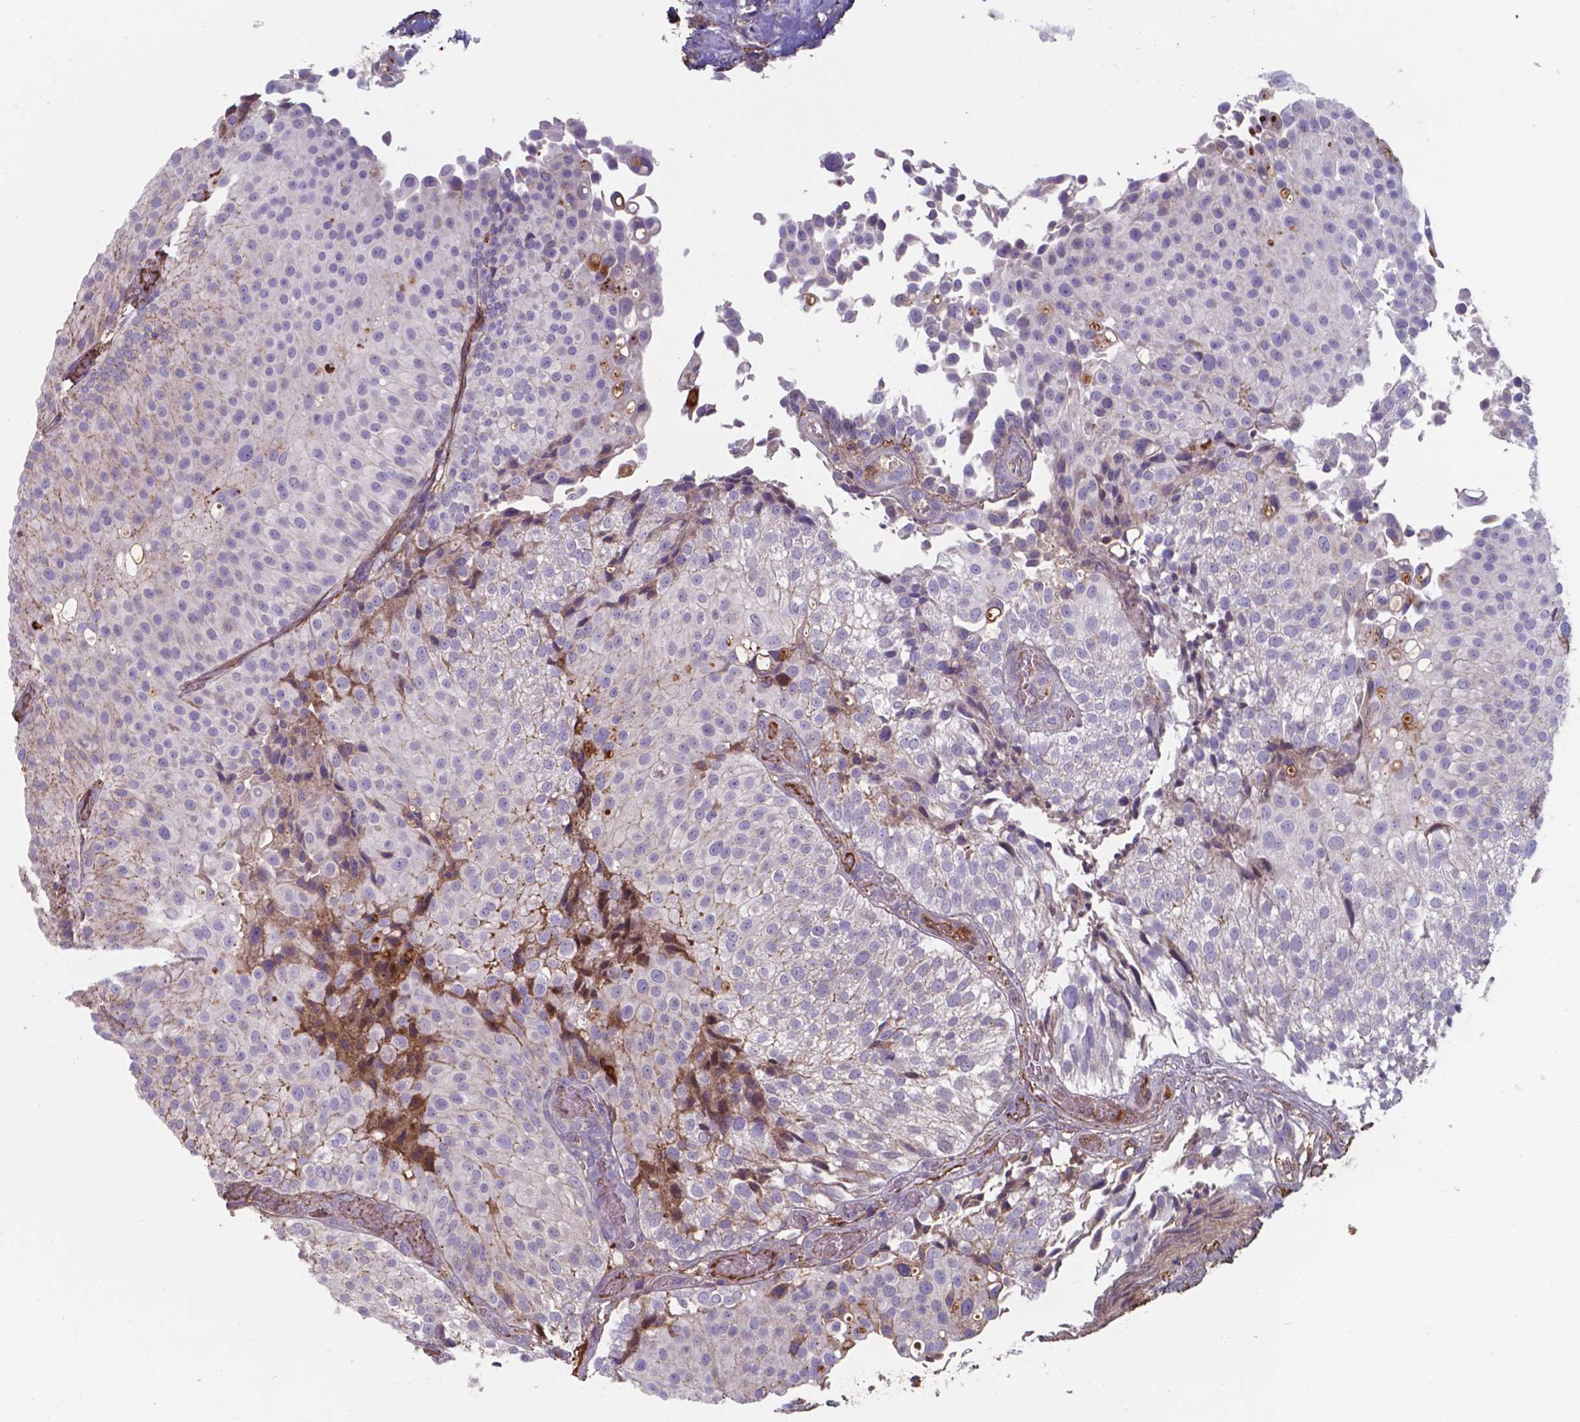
{"staining": {"intensity": "negative", "quantity": "none", "location": "none"}, "tissue": "urothelial cancer", "cell_type": "Tumor cells", "image_type": "cancer", "snomed": [{"axis": "morphology", "description": "Urothelial carcinoma, Low grade"}, {"axis": "topography", "description": "Urinary bladder"}], "caption": "DAB immunohistochemical staining of urothelial cancer reveals no significant expression in tumor cells. (Brightfield microscopy of DAB immunohistochemistry at high magnification).", "gene": "SERPINA1", "patient": {"sex": "male", "age": 80}}